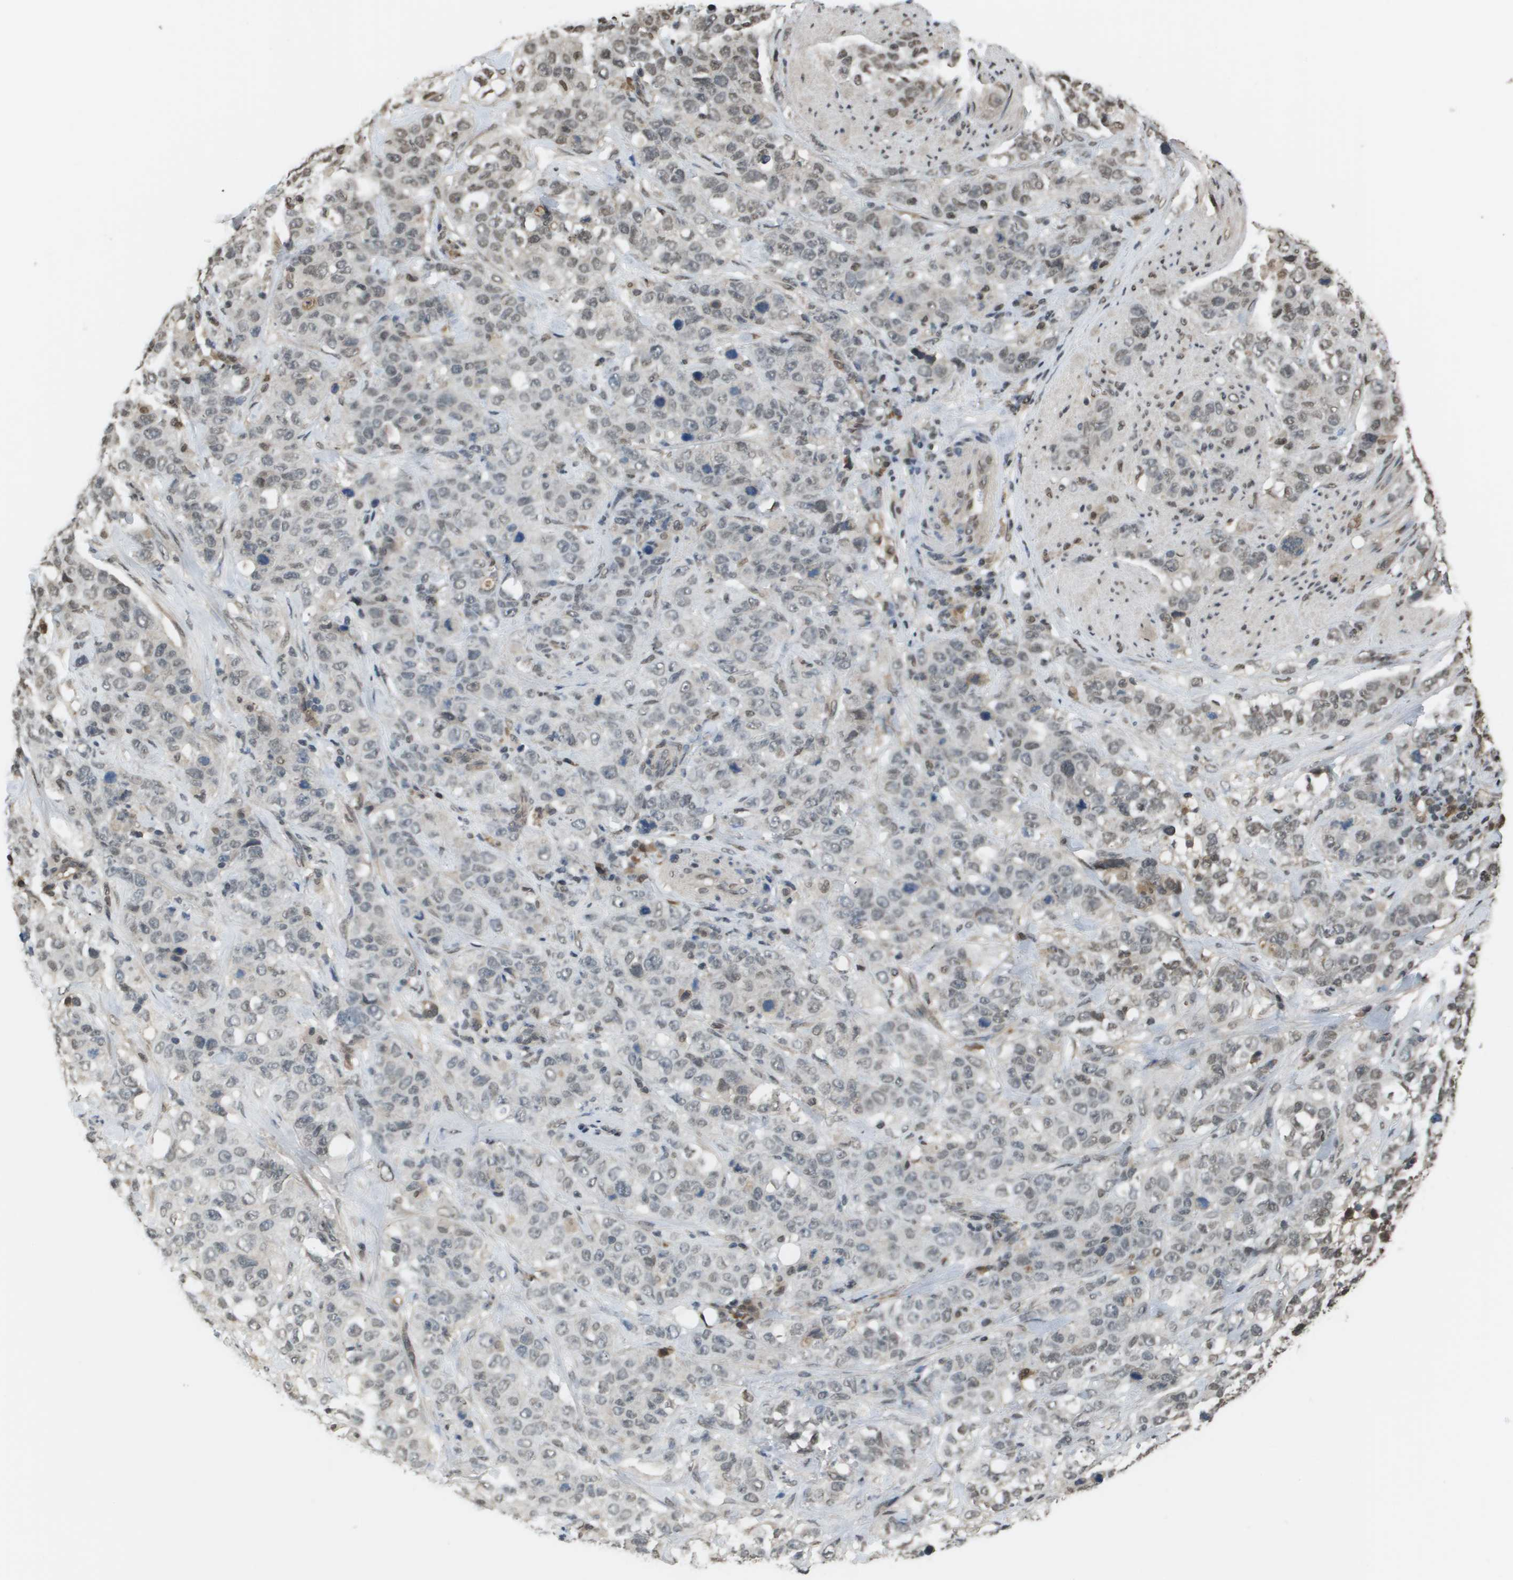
{"staining": {"intensity": "moderate", "quantity": "<25%", "location": "nuclear"}, "tissue": "stomach cancer", "cell_type": "Tumor cells", "image_type": "cancer", "snomed": [{"axis": "morphology", "description": "Adenocarcinoma, NOS"}, {"axis": "topography", "description": "Stomach"}], "caption": "This photomicrograph shows immunohistochemistry staining of adenocarcinoma (stomach), with low moderate nuclear expression in approximately <25% of tumor cells.", "gene": "NDRG2", "patient": {"sex": "male", "age": 48}}